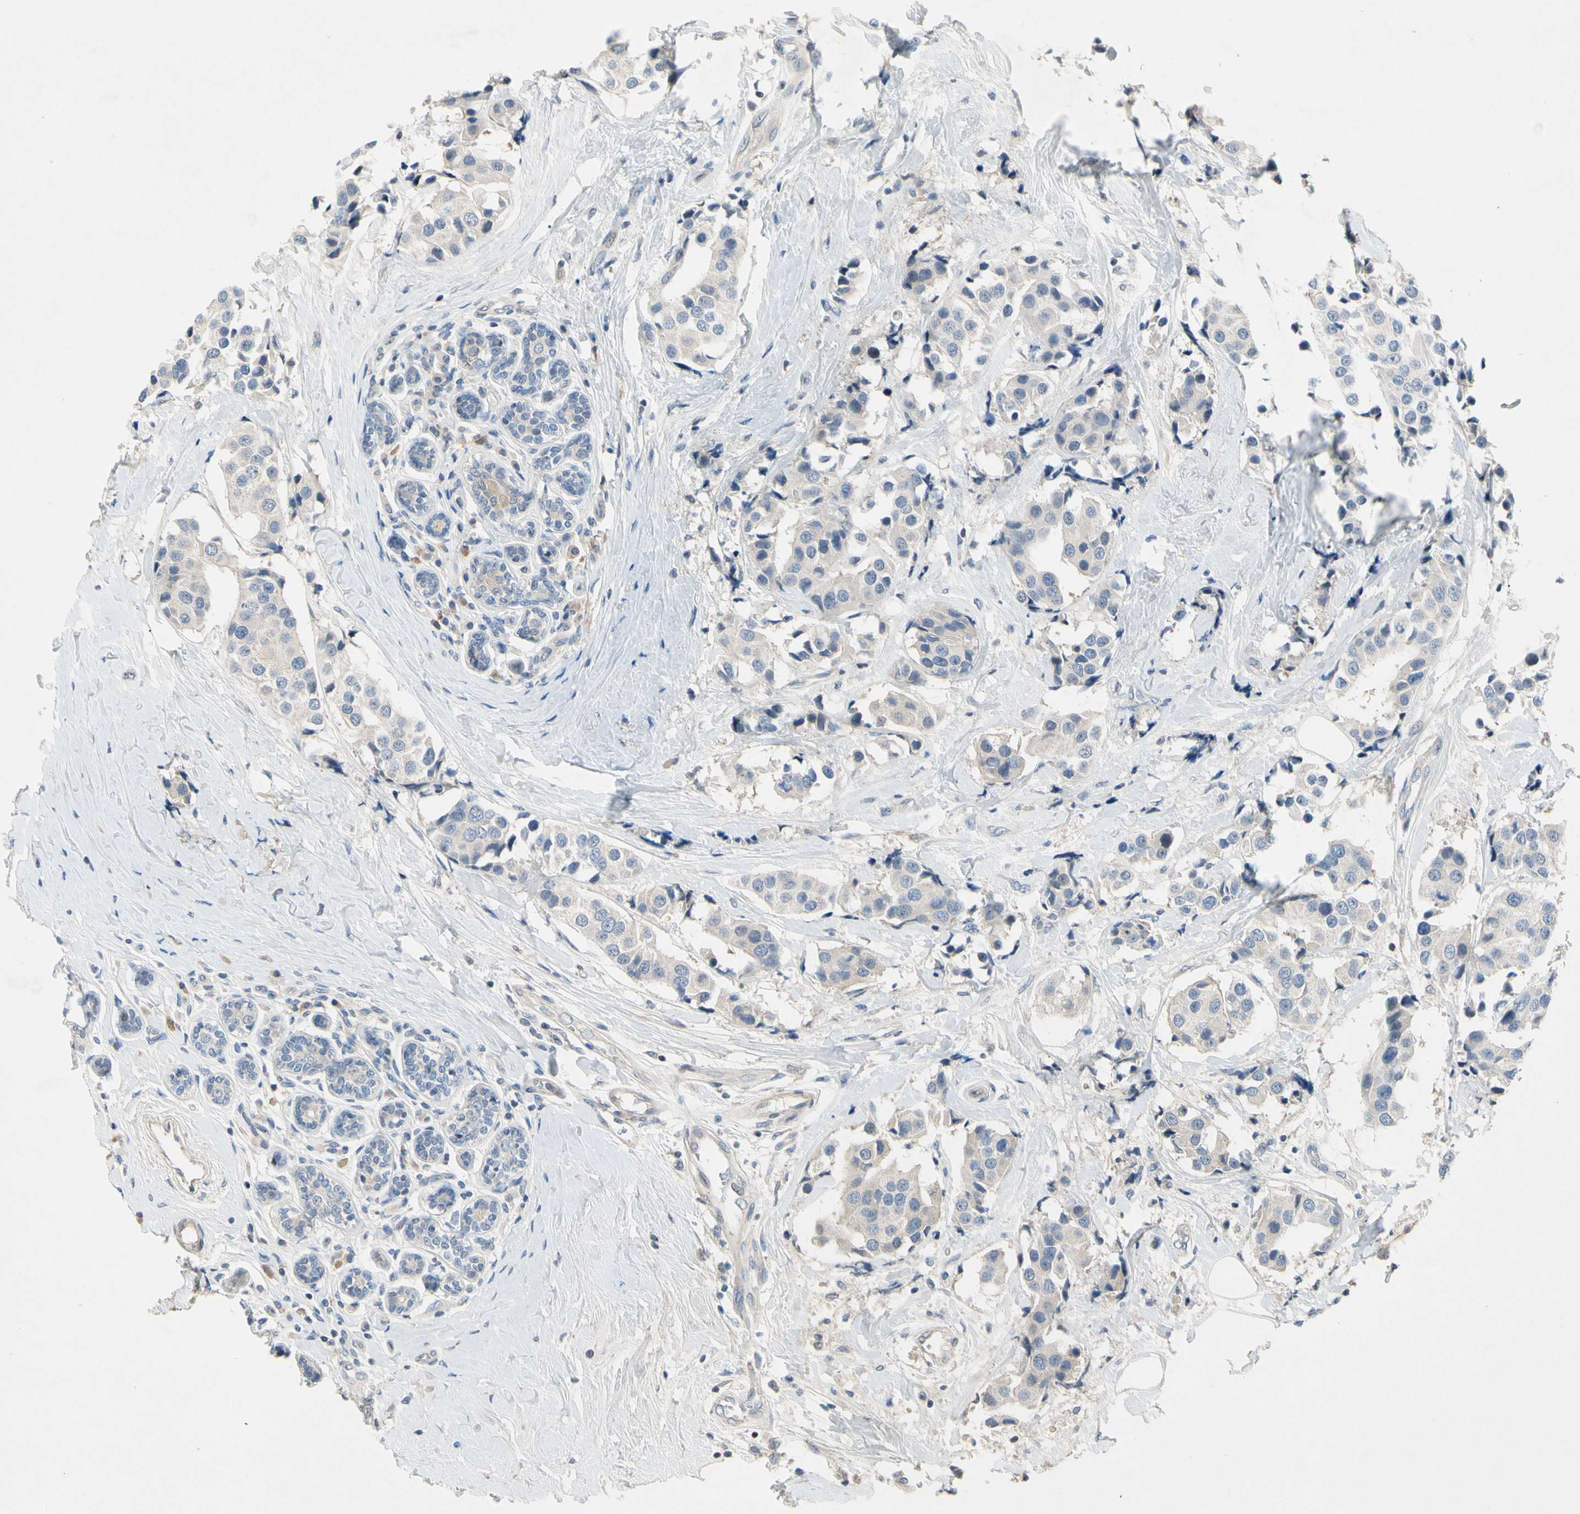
{"staining": {"intensity": "negative", "quantity": "none", "location": "none"}, "tissue": "breast cancer", "cell_type": "Tumor cells", "image_type": "cancer", "snomed": [{"axis": "morphology", "description": "Normal tissue, NOS"}, {"axis": "morphology", "description": "Duct carcinoma"}, {"axis": "topography", "description": "Breast"}], "caption": "Immunohistochemical staining of human breast infiltrating ductal carcinoma exhibits no significant staining in tumor cells.", "gene": "GAS6", "patient": {"sex": "female", "age": 39}}